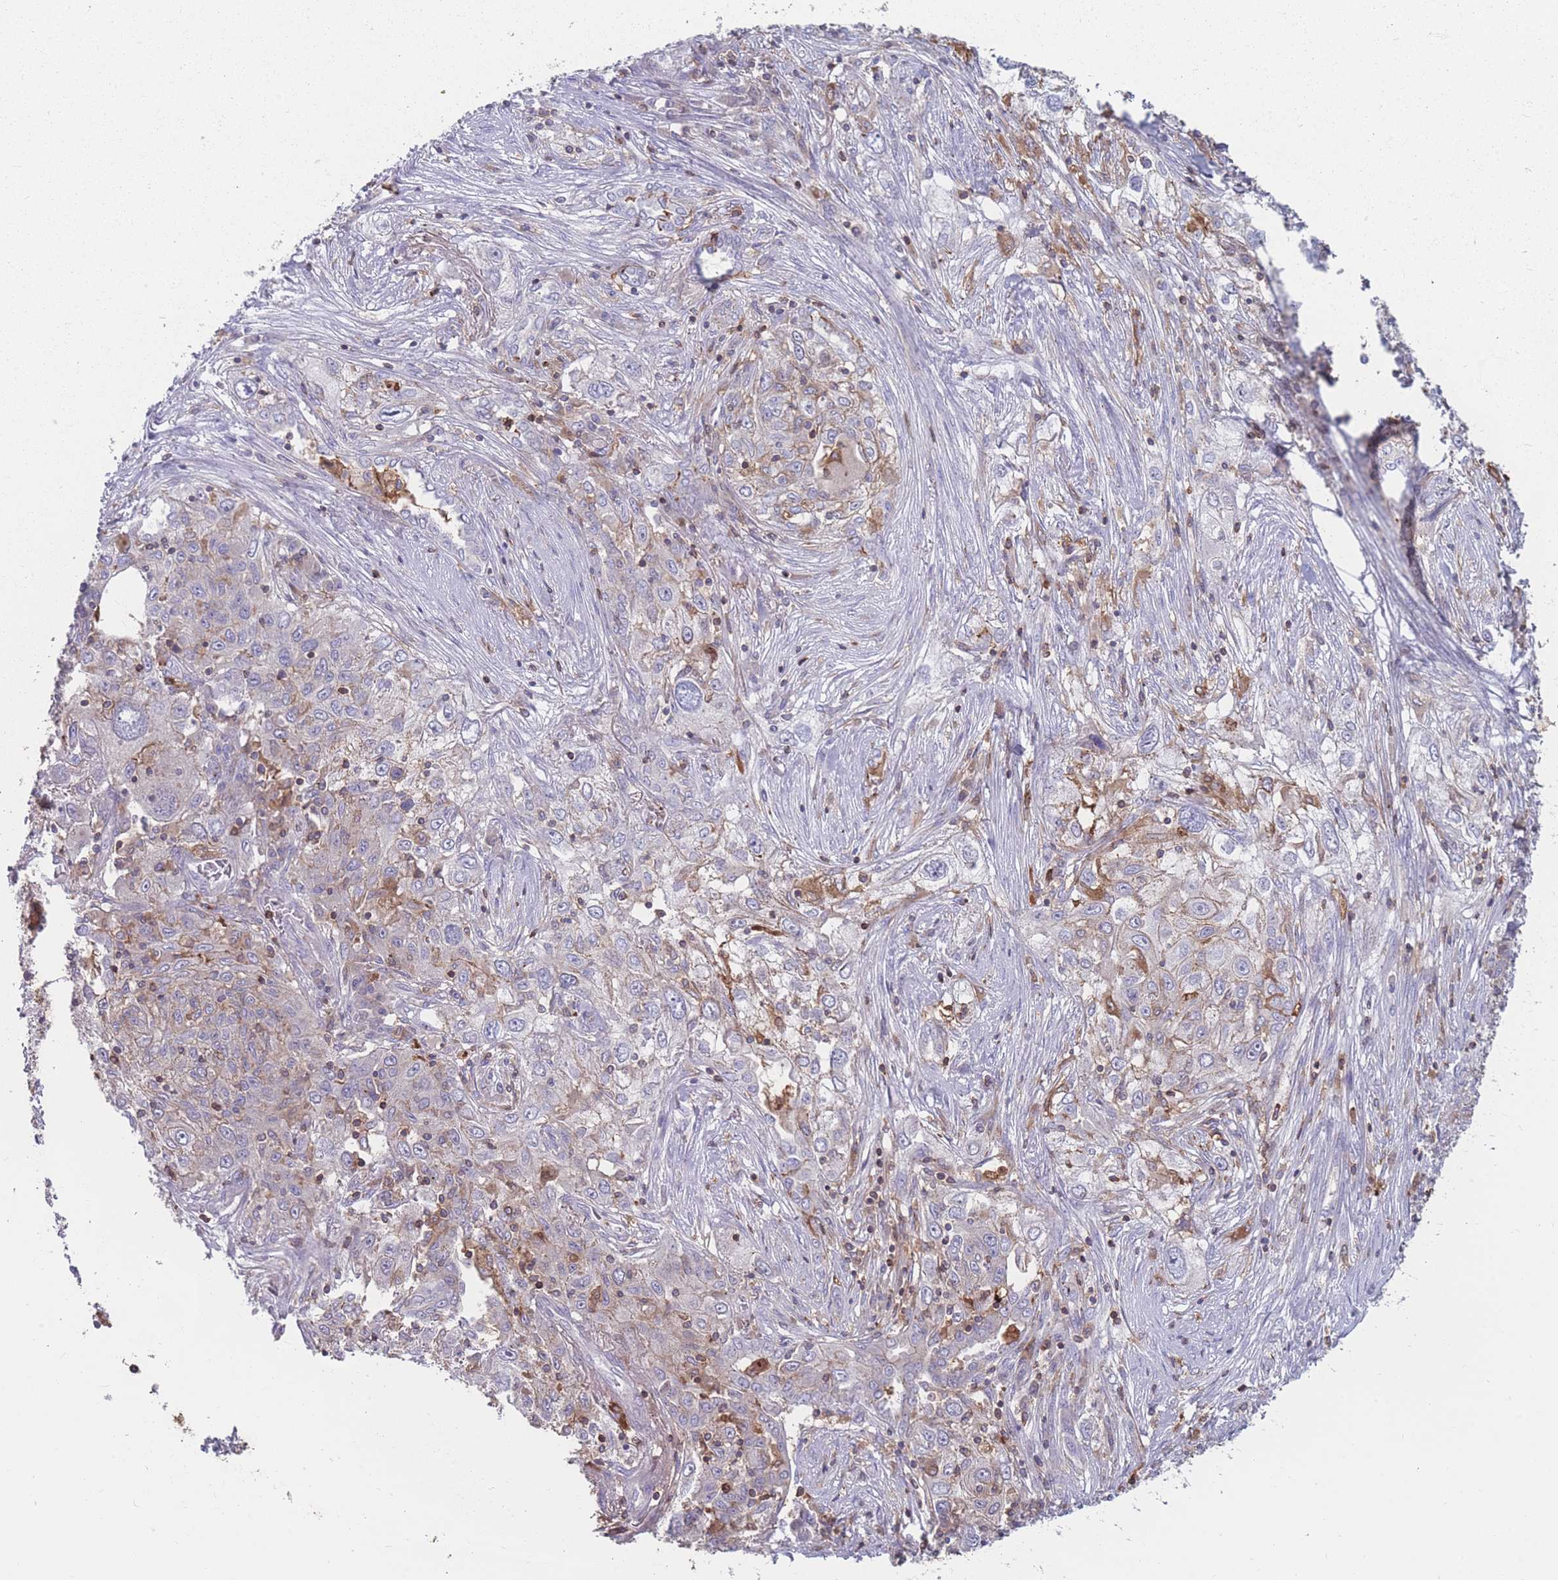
{"staining": {"intensity": "weak", "quantity": "<25%", "location": "cytoplasmic/membranous"}, "tissue": "lung cancer", "cell_type": "Tumor cells", "image_type": "cancer", "snomed": [{"axis": "morphology", "description": "Squamous cell carcinoma, NOS"}, {"axis": "topography", "description": "Lung"}], "caption": "This is a photomicrograph of IHC staining of lung cancer (squamous cell carcinoma), which shows no staining in tumor cells. (Brightfield microscopy of DAB immunohistochemistry at high magnification).", "gene": "CD33", "patient": {"sex": "female", "age": 69}}